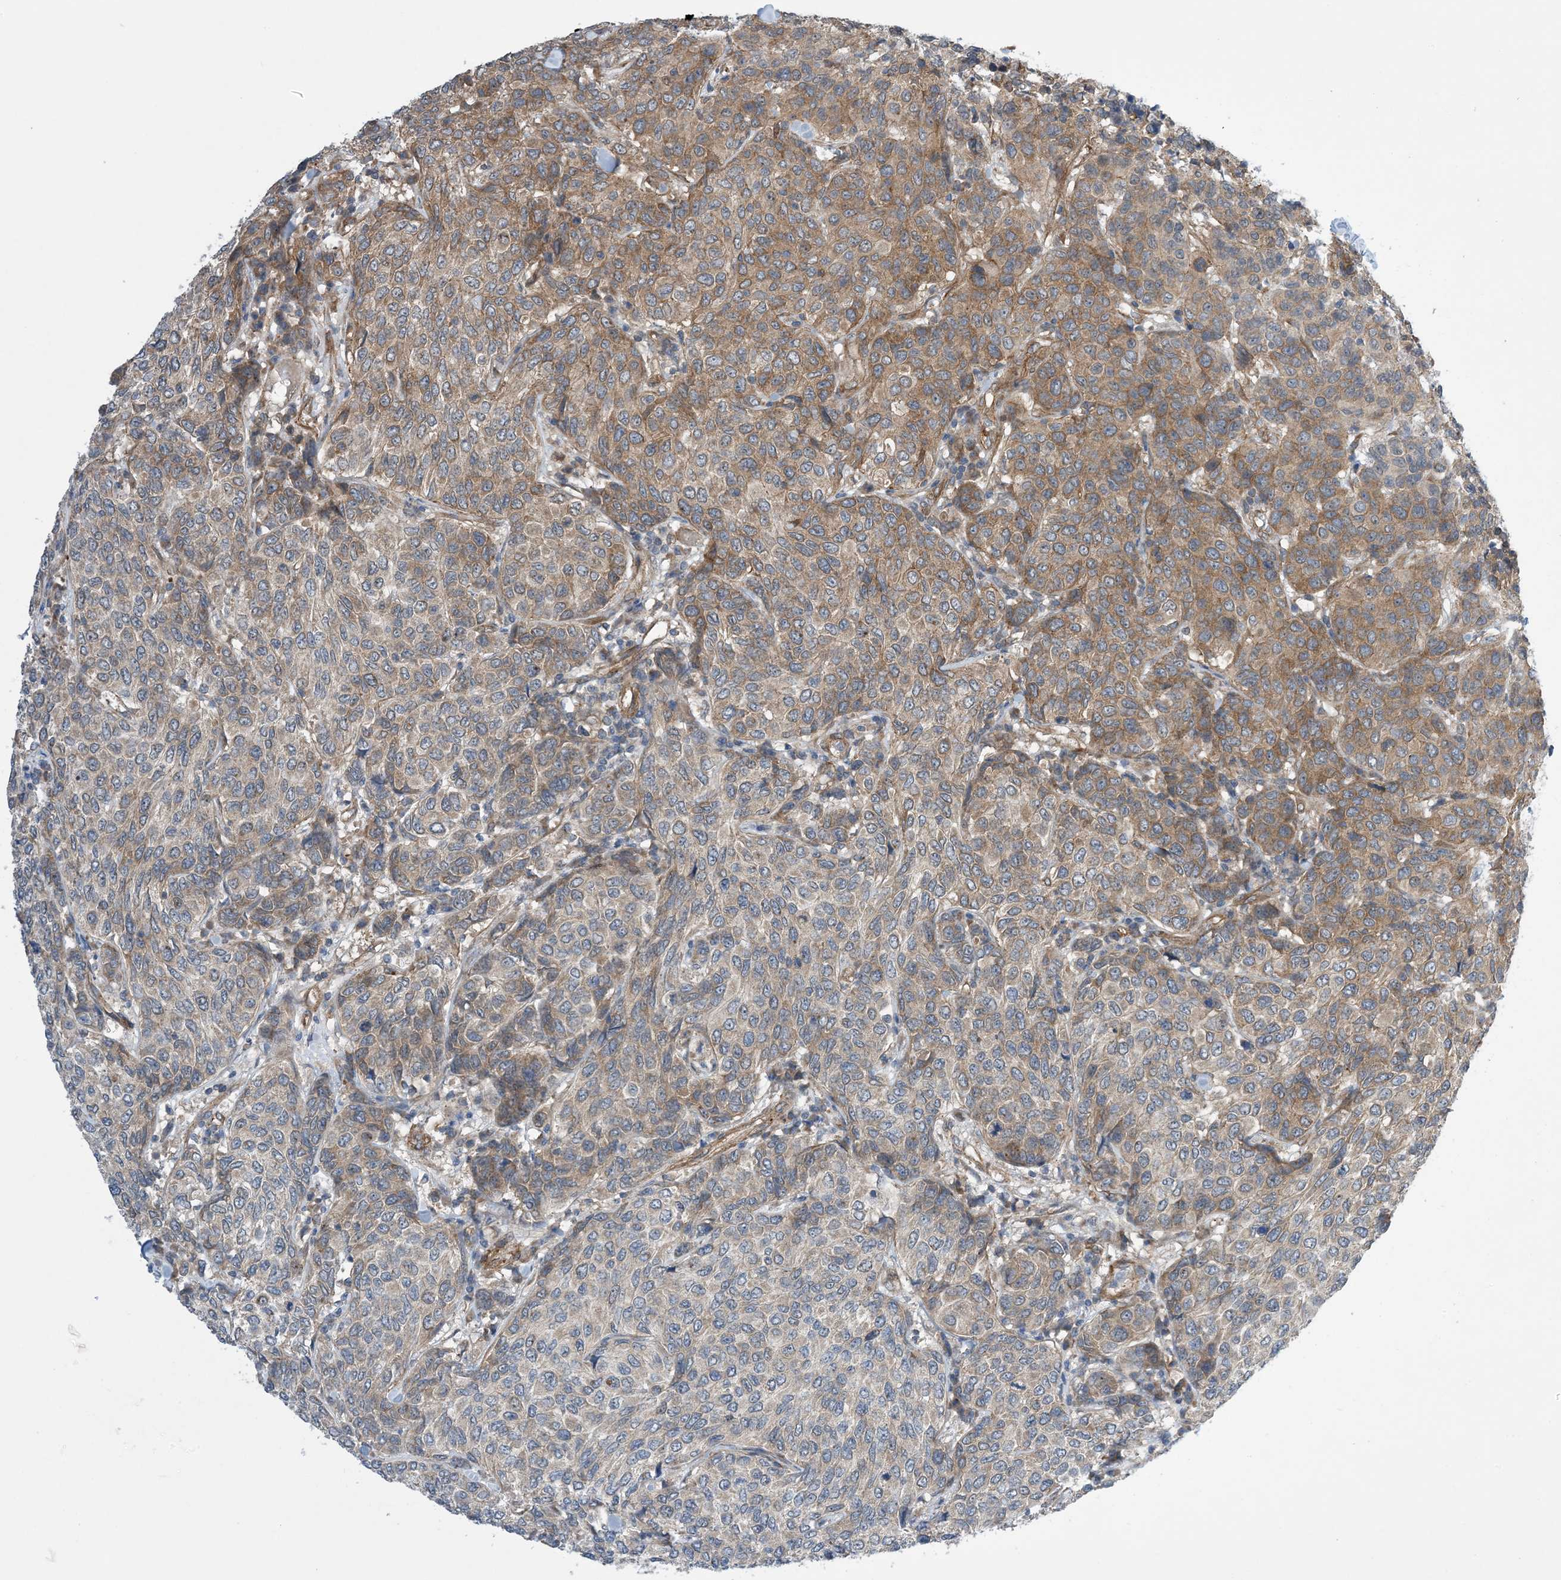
{"staining": {"intensity": "moderate", "quantity": "25%-75%", "location": "cytoplasmic/membranous"}, "tissue": "breast cancer", "cell_type": "Tumor cells", "image_type": "cancer", "snomed": [{"axis": "morphology", "description": "Duct carcinoma"}, {"axis": "topography", "description": "Breast"}], "caption": "Breast intraductal carcinoma stained with a protein marker demonstrates moderate staining in tumor cells.", "gene": "EHBP1", "patient": {"sex": "female", "age": 55}}